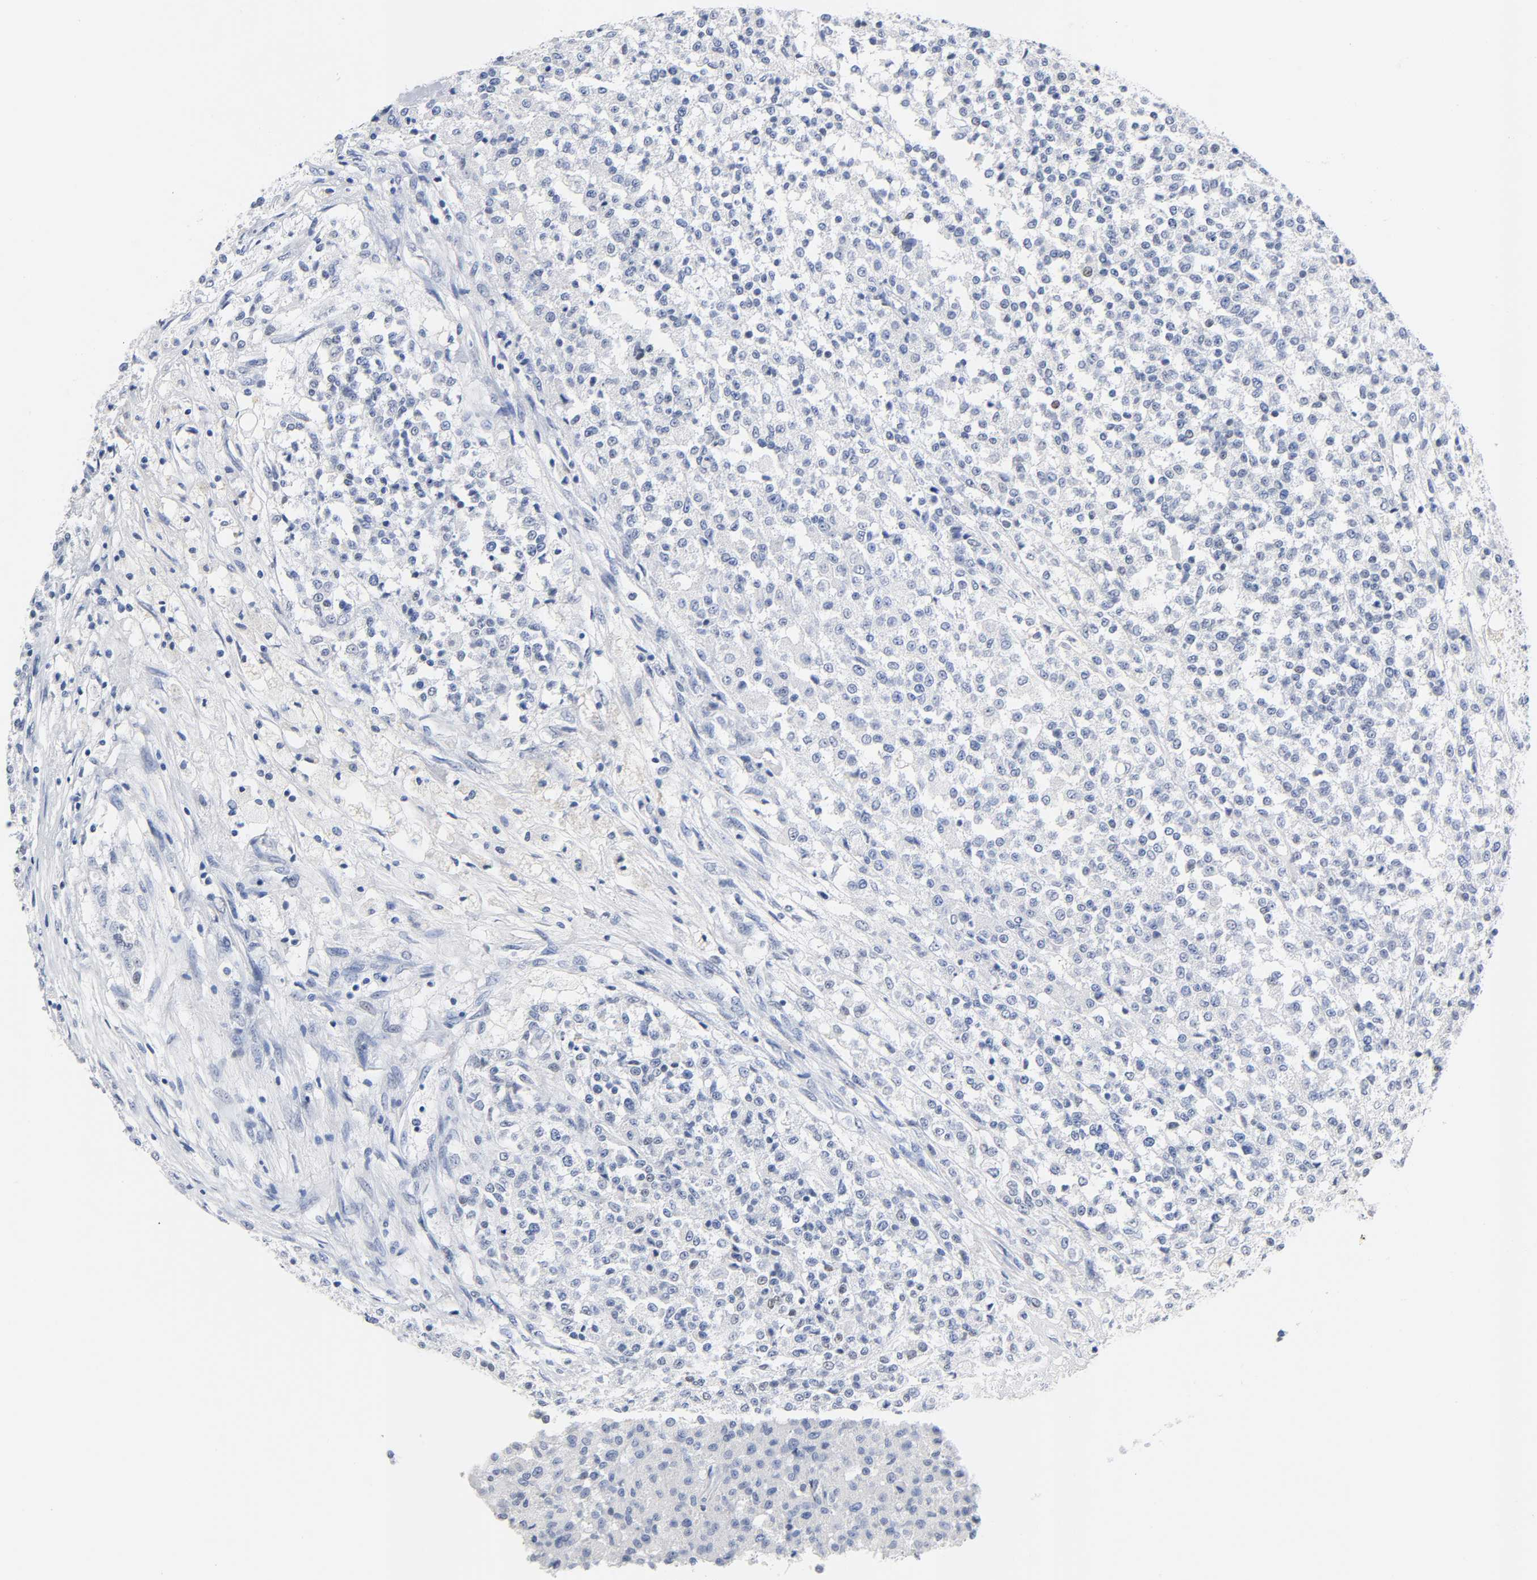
{"staining": {"intensity": "negative", "quantity": "none", "location": "none"}, "tissue": "testis cancer", "cell_type": "Tumor cells", "image_type": "cancer", "snomed": [{"axis": "morphology", "description": "Seminoma, NOS"}, {"axis": "topography", "description": "Testis"}], "caption": "The histopathology image shows no significant expression in tumor cells of testis cancer (seminoma).", "gene": "NAB2", "patient": {"sex": "male", "age": 59}}